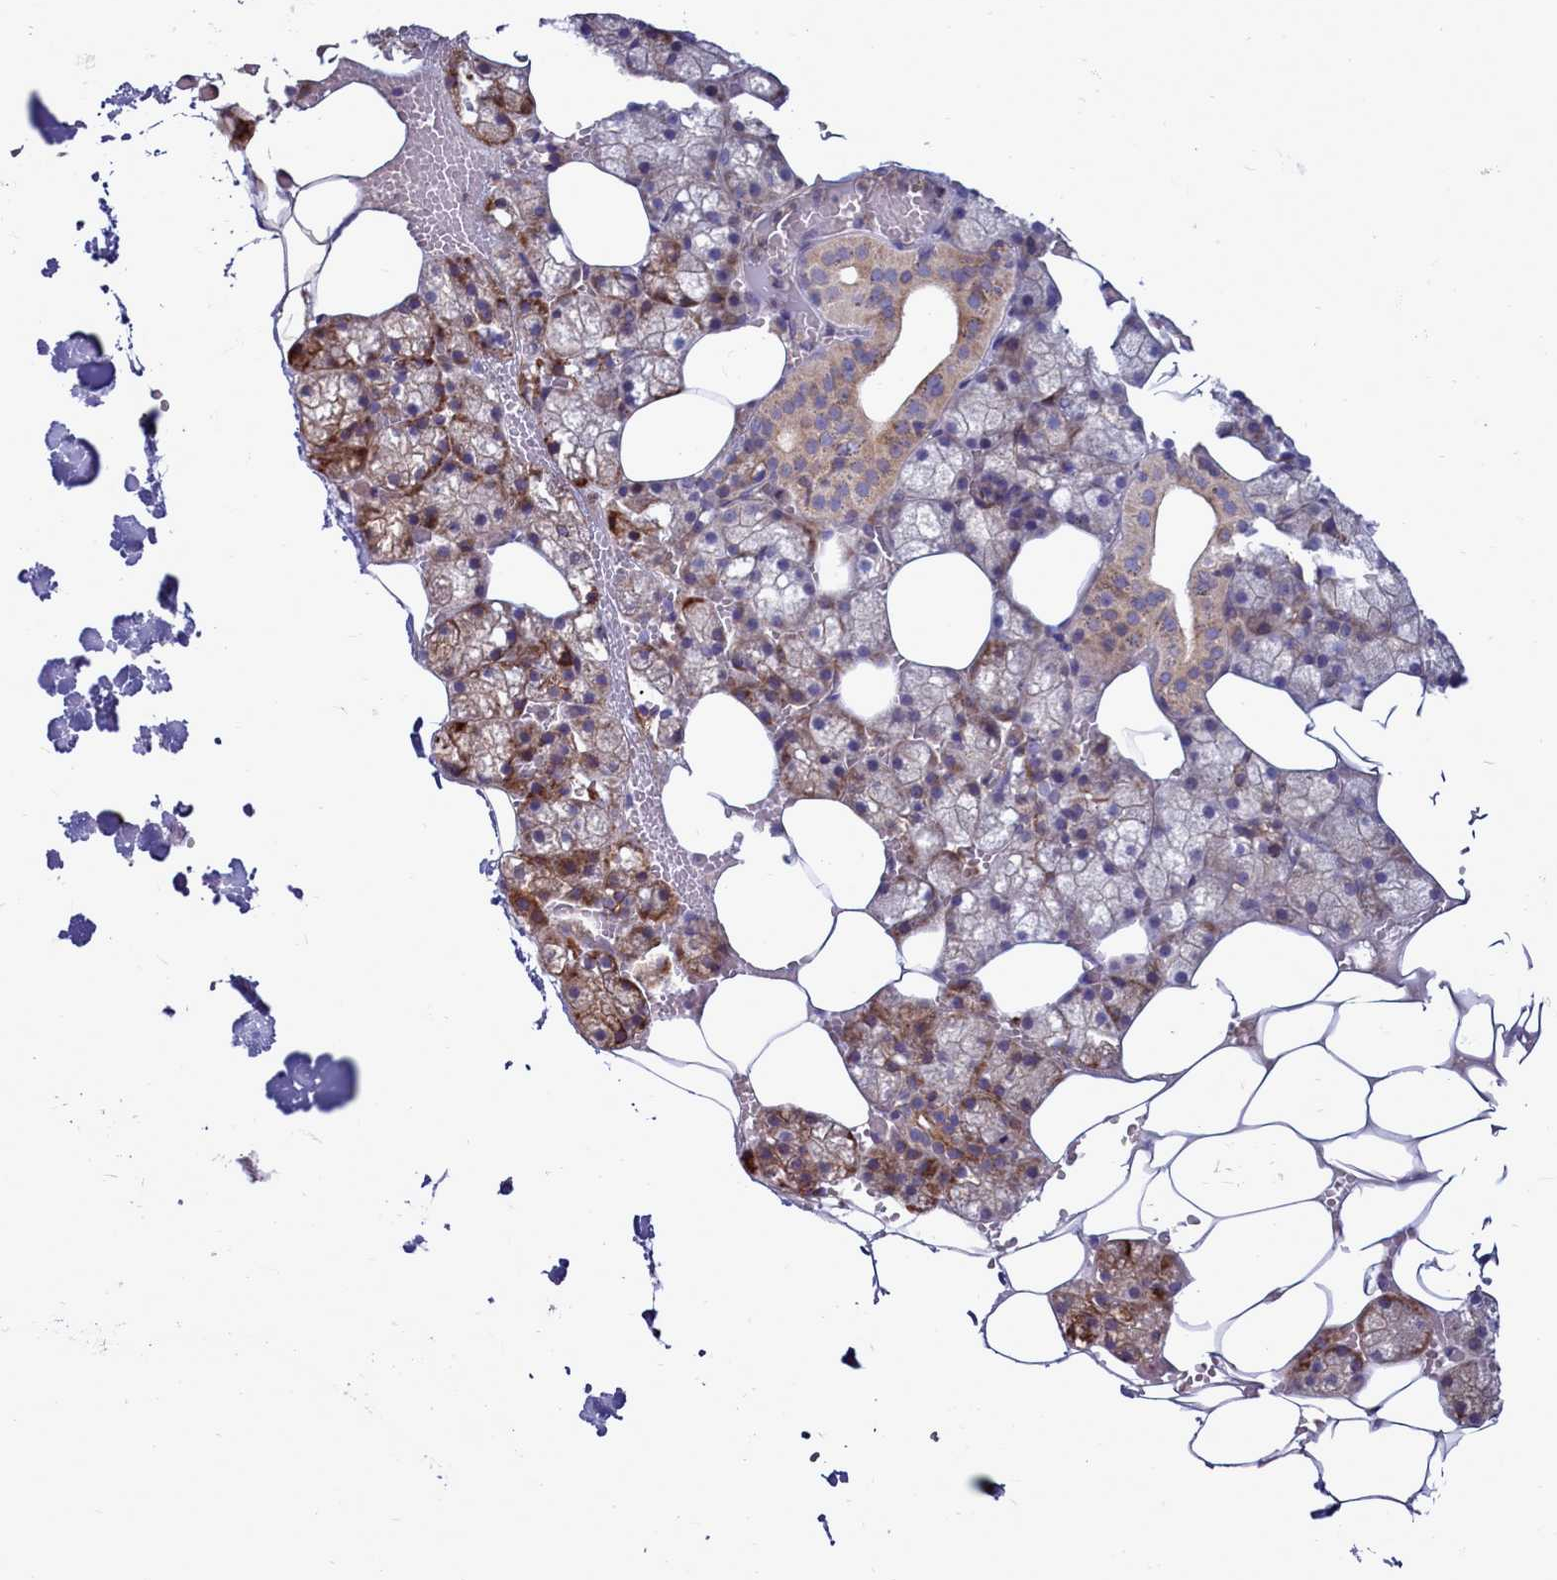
{"staining": {"intensity": "moderate", "quantity": "25%-75%", "location": "cytoplasmic/membranous"}, "tissue": "salivary gland", "cell_type": "Glandular cells", "image_type": "normal", "snomed": [{"axis": "morphology", "description": "Normal tissue, NOS"}, {"axis": "topography", "description": "Salivary gland"}], "caption": "Immunohistochemistry histopathology image of normal salivary gland: human salivary gland stained using immunohistochemistry (IHC) demonstrates medium levels of moderate protein expression localized specifically in the cytoplasmic/membranous of glandular cells, appearing as a cytoplasmic/membranous brown color.", "gene": "RAPGEF4", "patient": {"sex": "male", "age": 62}}